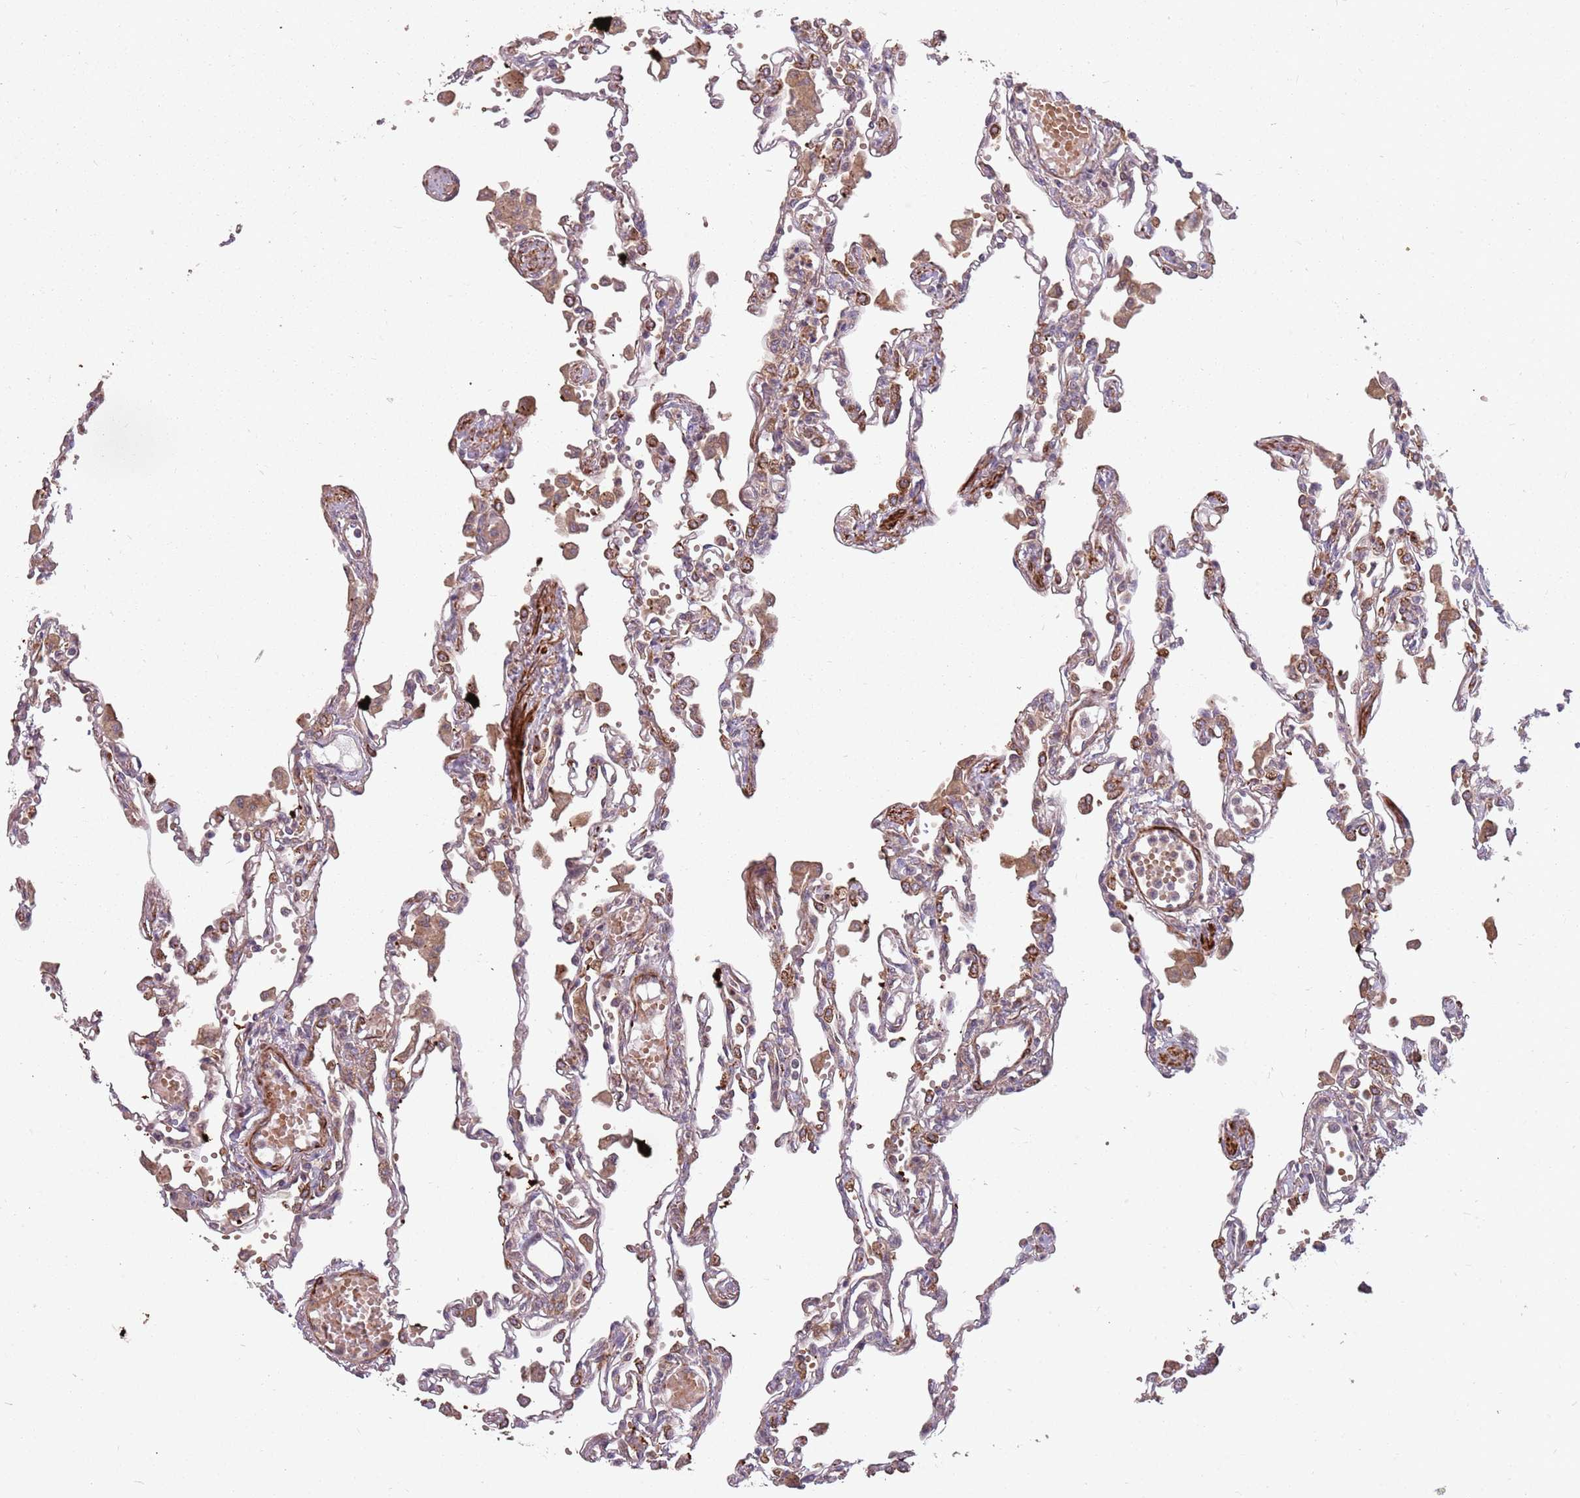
{"staining": {"intensity": "weak", "quantity": ">75%", "location": "cytoplasmic/membranous"}, "tissue": "lung", "cell_type": "Alveolar cells", "image_type": "normal", "snomed": [{"axis": "morphology", "description": "Normal tissue, NOS"}, {"axis": "topography", "description": "Bronchus"}, {"axis": "topography", "description": "Lung"}], "caption": "High-power microscopy captured an immunohistochemistry (IHC) image of benign lung, revealing weak cytoplasmic/membranous staining in approximately >75% of alveolar cells.", "gene": "PLD6", "patient": {"sex": "female", "age": 49}}